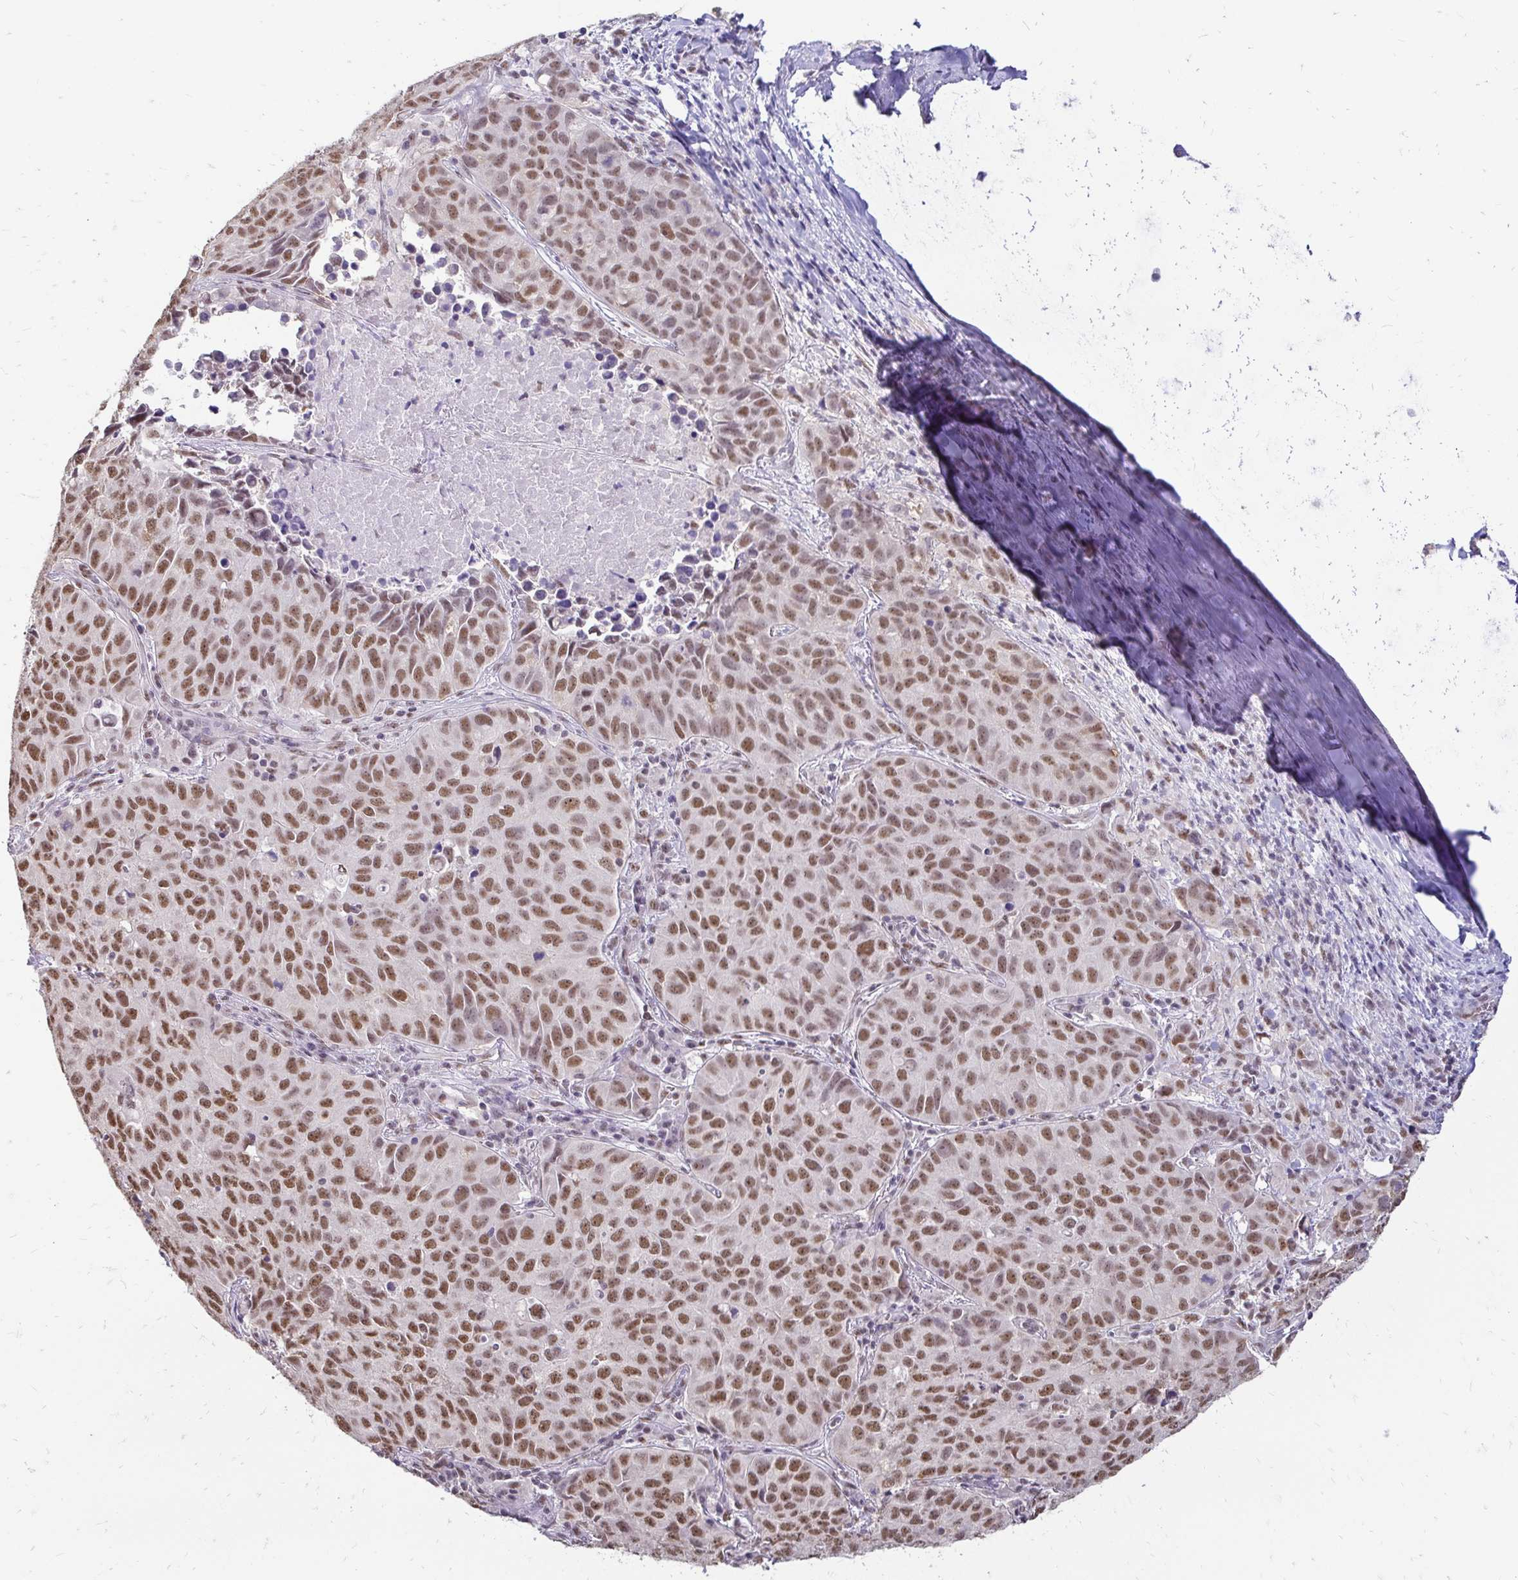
{"staining": {"intensity": "moderate", "quantity": ">75%", "location": "nuclear"}, "tissue": "lung cancer", "cell_type": "Tumor cells", "image_type": "cancer", "snomed": [{"axis": "morphology", "description": "Adenocarcinoma, NOS"}, {"axis": "topography", "description": "Lung"}], "caption": "Immunohistochemistry (DAB (3,3'-diaminobenzidine)) staining of lung cancer reveals moderate nuclear protein expression in approximately >75% of tumor cells.", "gene": "RIMS4", "patient": {"sex": "female", "age": 50}}